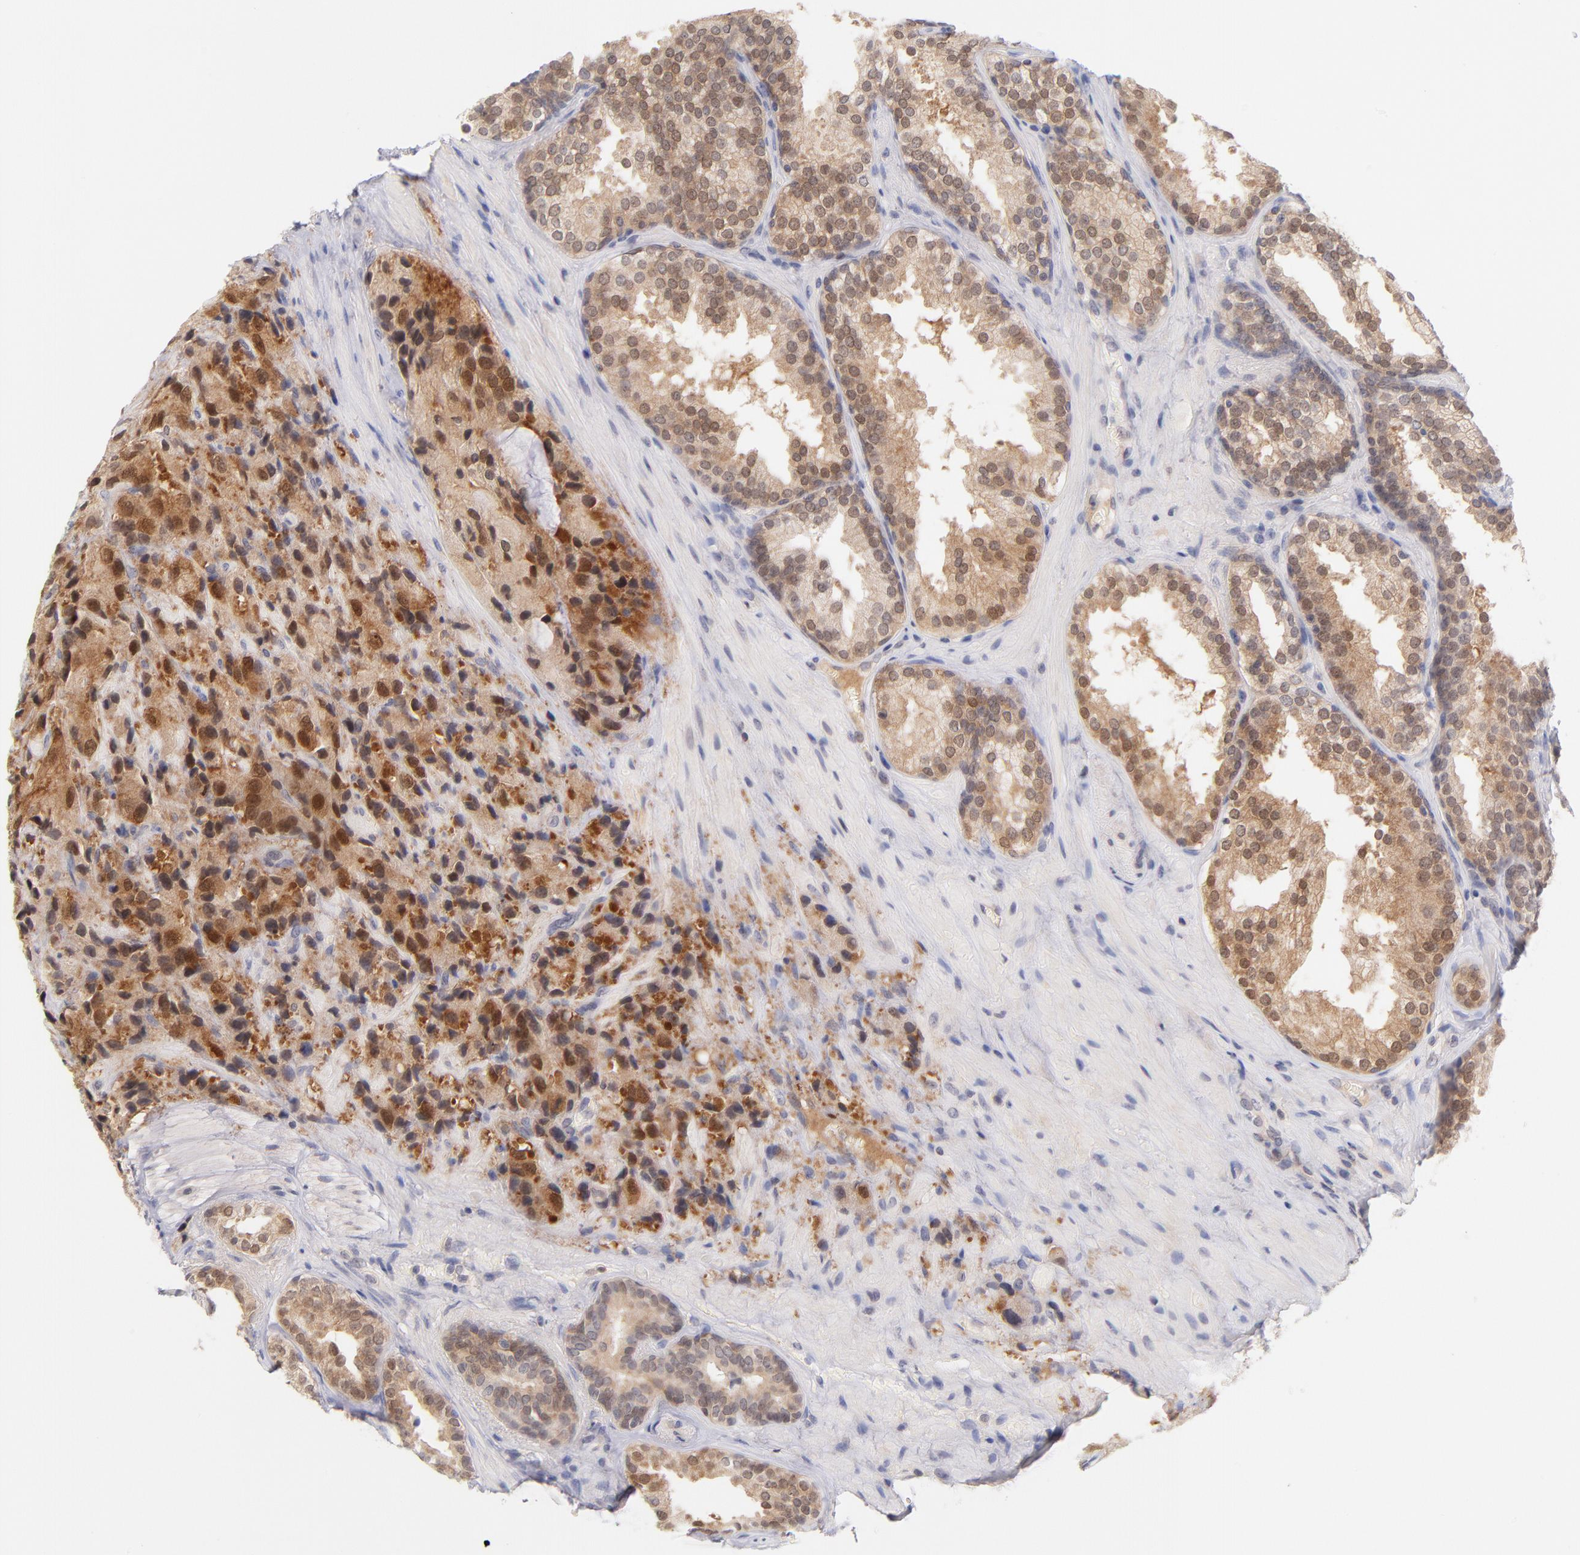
{"staining": {"intensity": "moderate", "quantity": ">75%", "location": "cytoplasmic/membranous,nuclear"}, "tissue": "prostate cancer", "cell_type": "Tumor cells", "image_type": "cancer", "snomed": [{"axis": "morphology", "description": "Adenocarcinoma, High grade"}, {"axis": "topography", "description": "Prostate"}], "caption": "The immunohistochemical stain highlights moderate cytoplasmic/membranous and nuclear staining in tumor cells of prostate cancer tissue.", "gene": "CASP6", "patient": {"sex": "male", "age": 70}}